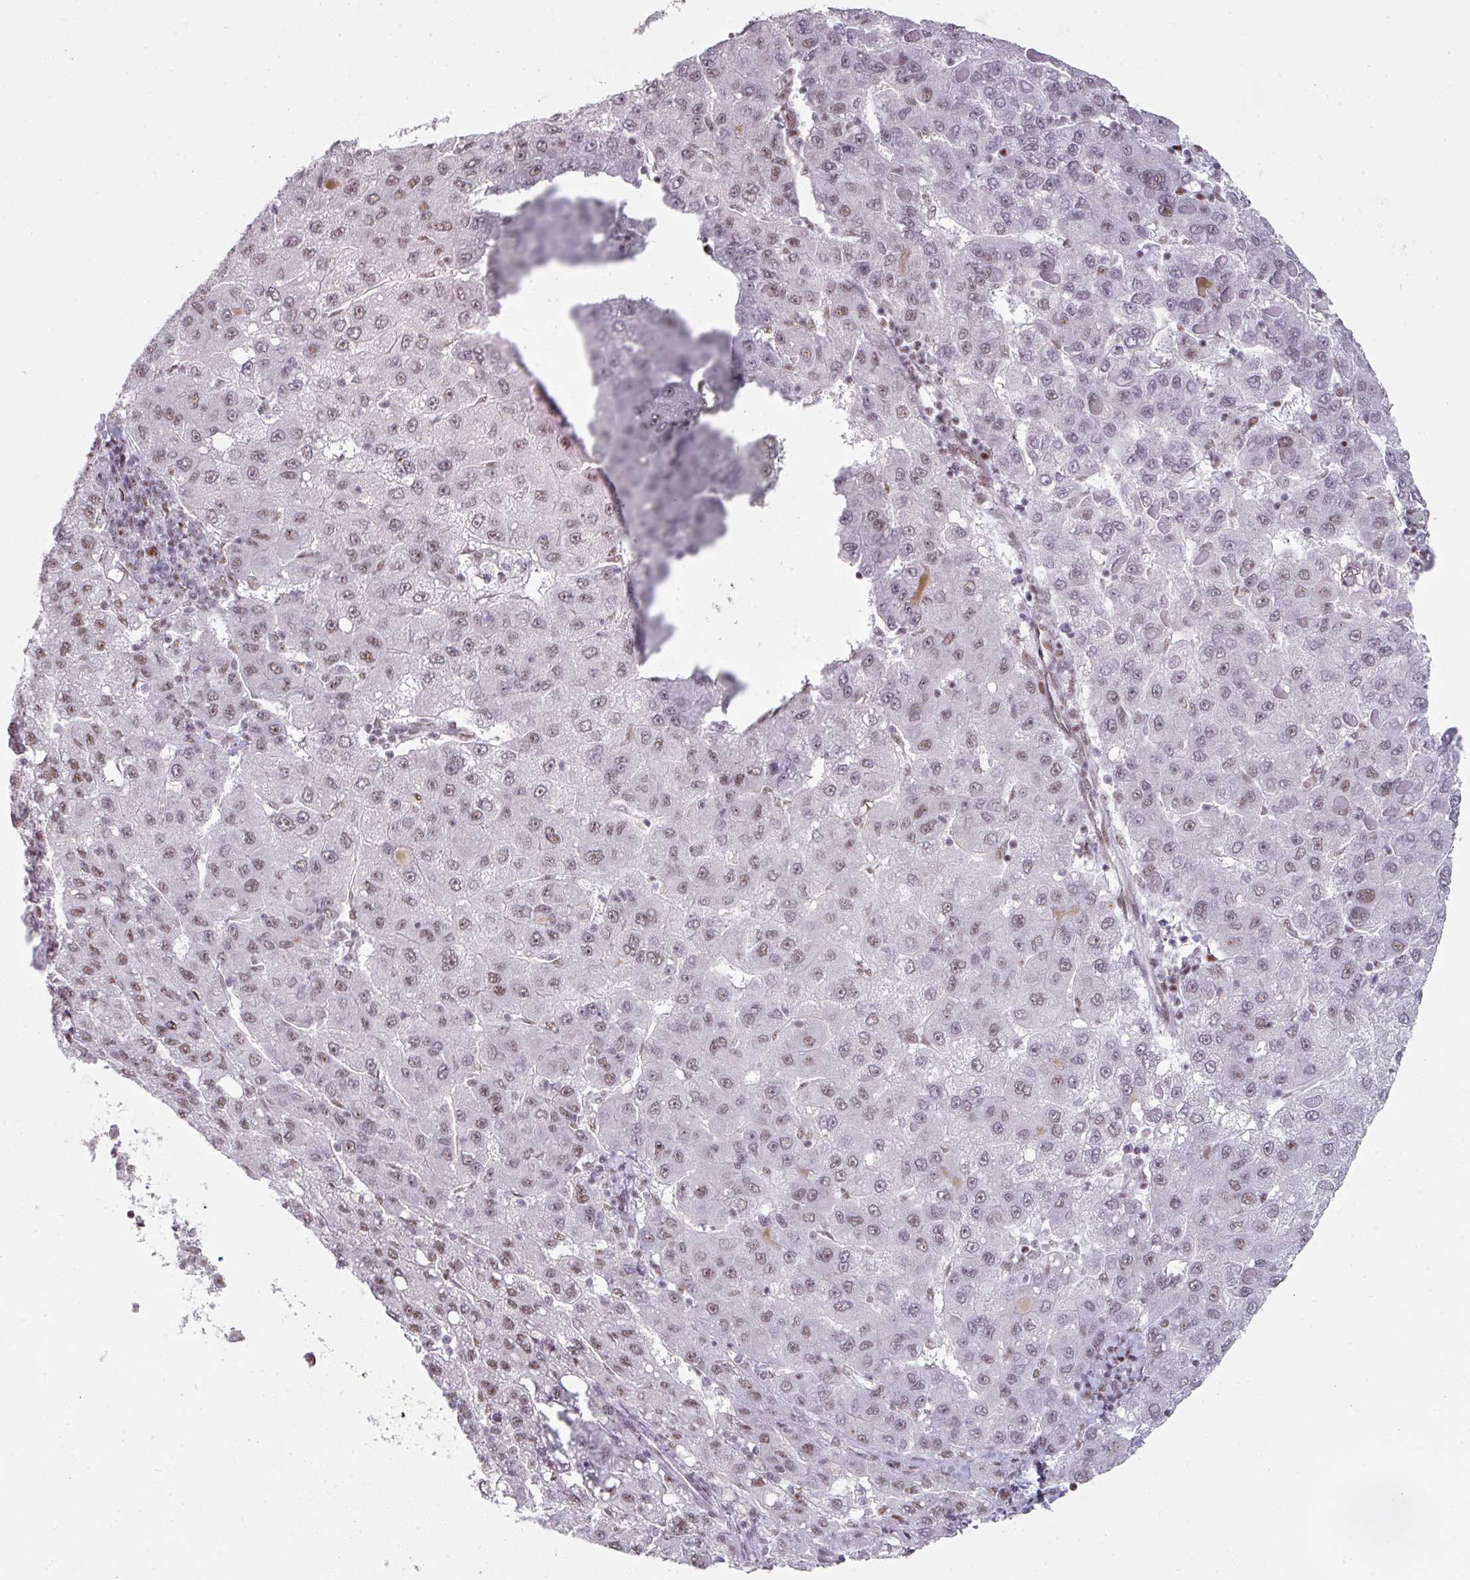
{"staining": {"intensity": "weak", "quantity": ">75%", "location": "nuclear"}, "tissue": "liver cancer", "cell_type": "Tumor cells", "image_type": "cancer", "snomed": [{"axis": "morphology", "description": "Carcinoma, Hepatocellular, NOS"}, {"axis": "topography", "description": "Liver"}], "caption": "IHC image of neoplastic tissue: liver cancer (hepatocellular carcinoma) stained using IHC exhibits low levels of weak protein expression localized specifically in the nuclear of tumor cells, appearing as a nuclear brown color.", "gene": "SF3B5", "patient": {"sex": "female", "age": 82}}